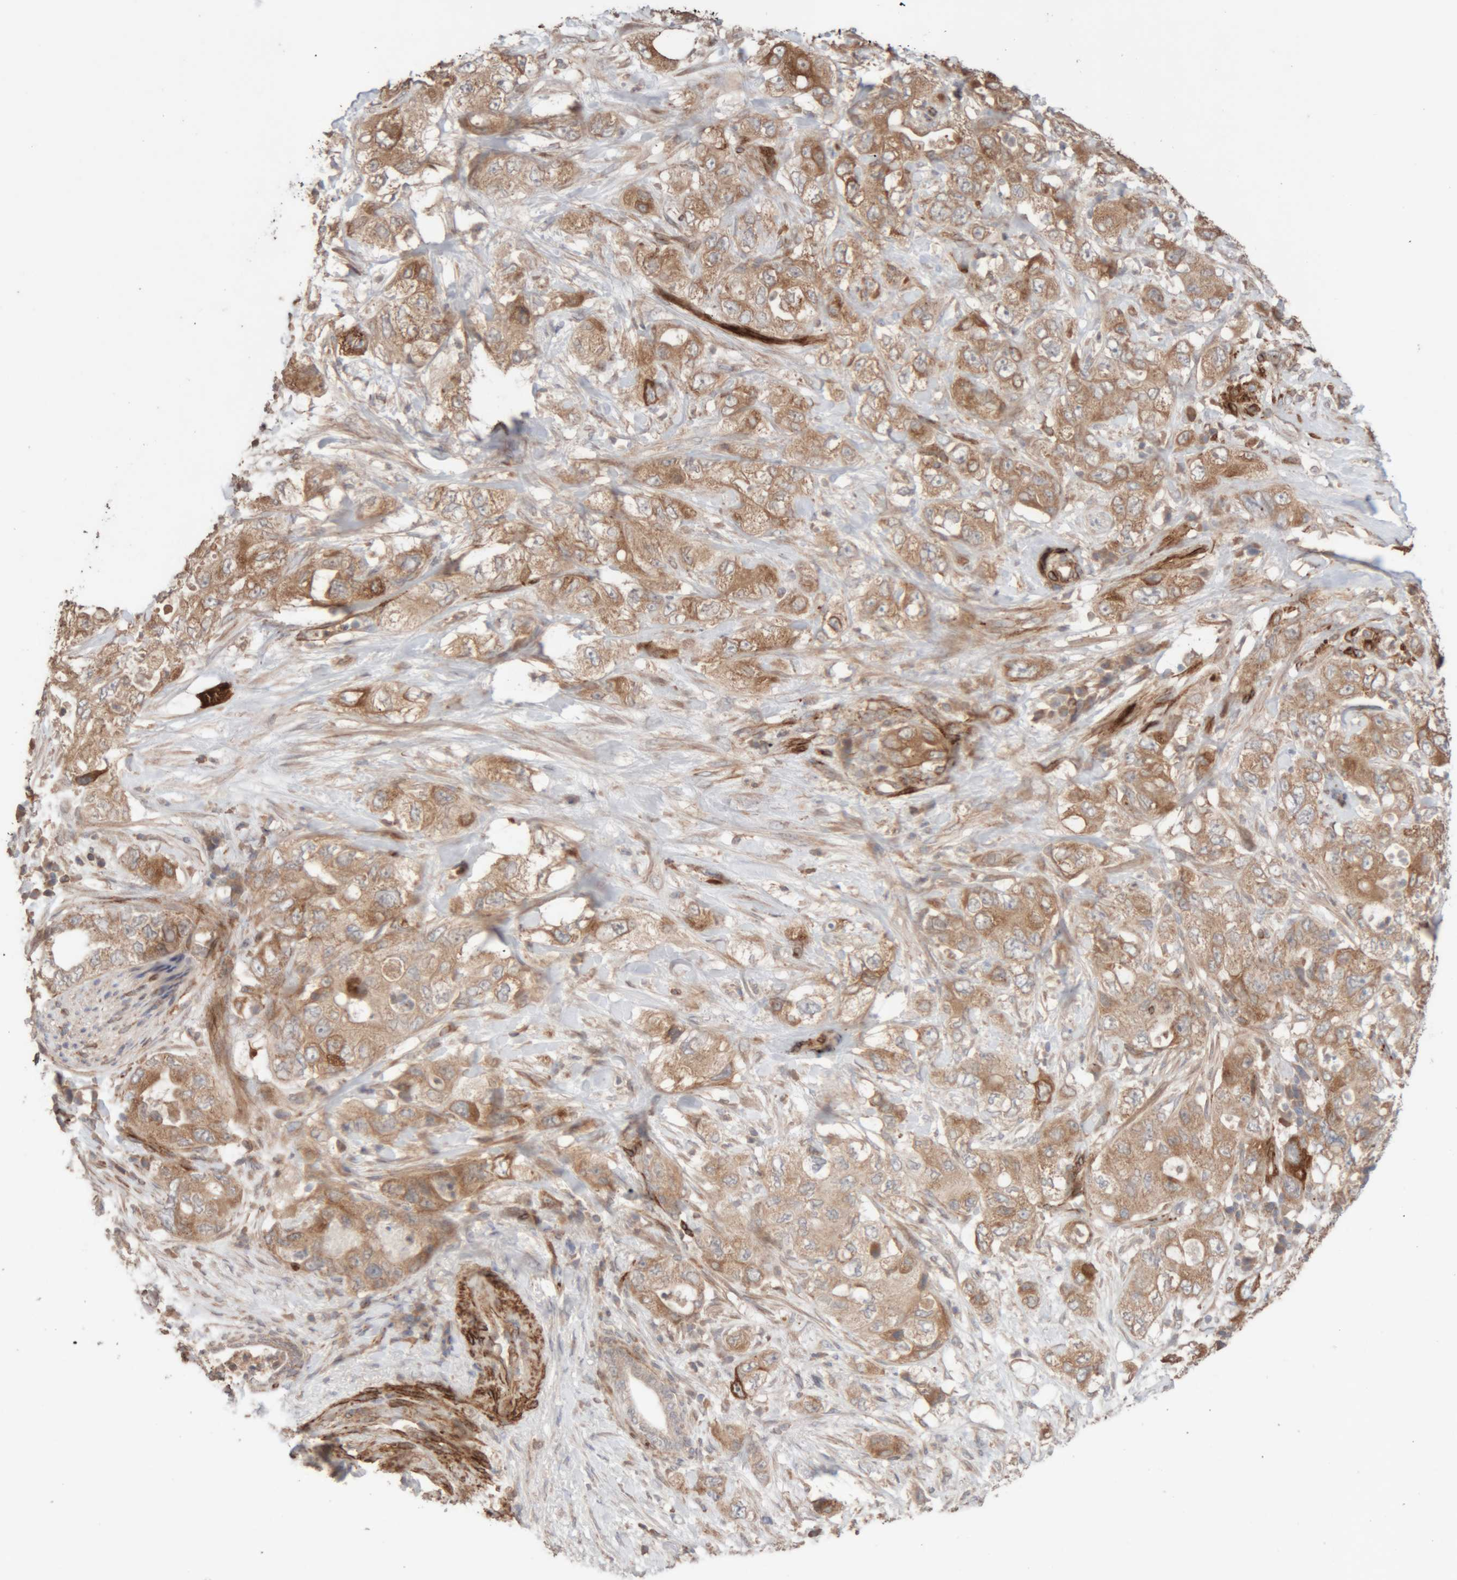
{"staining": {"intensity": "moderate", "quantity": ">75%", "location": "cytoplasmic/membranous"}, "tissue": "pancreatic cancer", "cell_type": "Tumor cells", "image_type": "cancer", "snomed": [{"axis": "morphology", "description": "Adenocarcinoma, NOS"}, {"axis": "topography", "description": "Pancreas"}], "caption": "This is an image of immunohistochemistry (IHC) staining of pancreatic cancer (adenocarcinoma), which shows moderate positivity in the cytoplasmic/membranous of tumor cells.", "gene": "RAB32", "patient": {"sex": "female", "age": 73}}